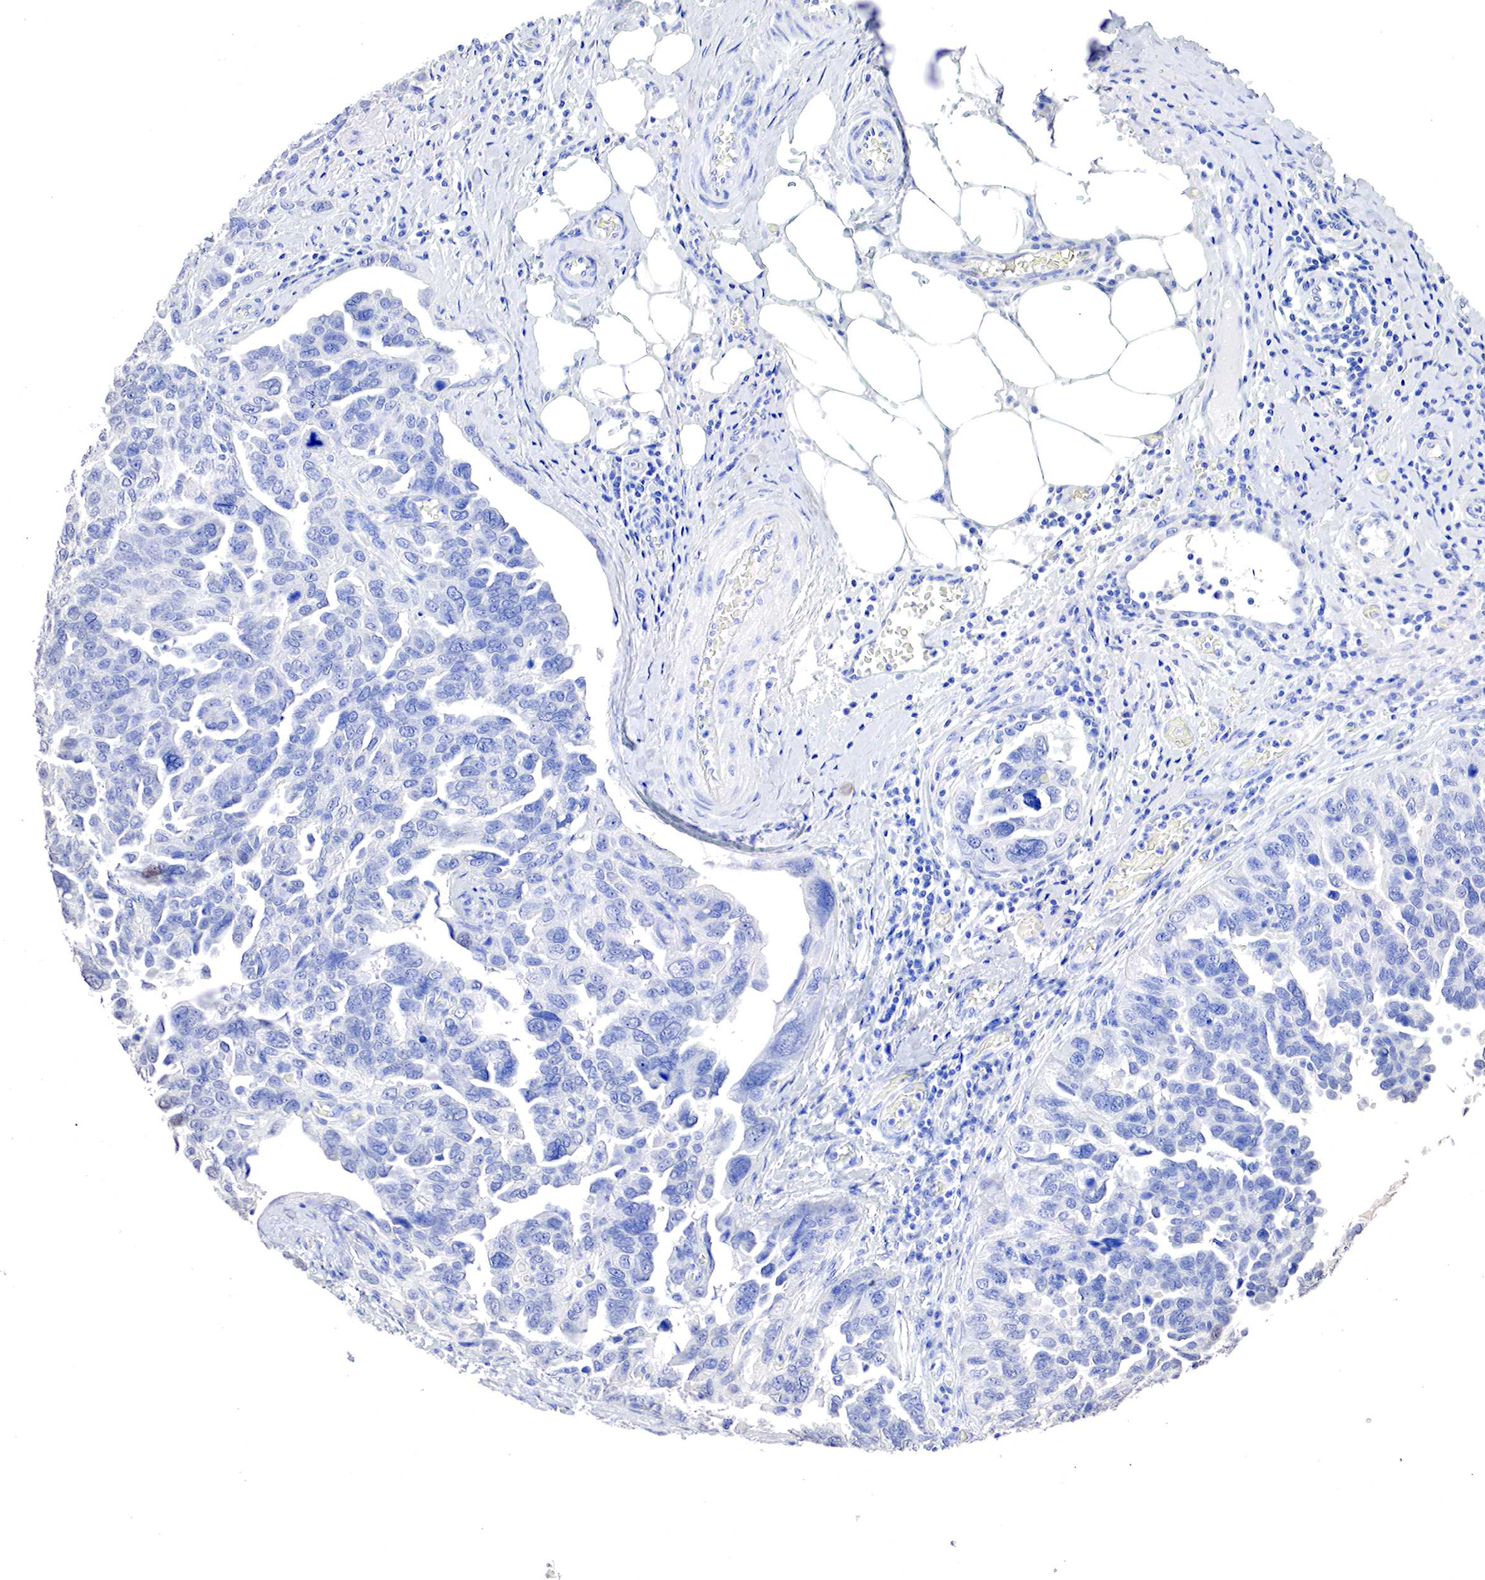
{"staining": {"intensity": "negative", "quantity": "none", "location": "none"}, "tissue": "ovarian cancer", "cell_type": "Tumor cells", "image_type": "cancer", "snomed": [{"axis": "morphology", "description": "Cystadenocarcinoma, serous, NOS"}, {"axis": "topography", "description": "Ovary"}], "caption": "Immunohistochemistry (IHC) photomicrograph of neoplastic tissue: human ovarian cancer (serous cystadenocarcinoma) stained with DAB demonstrates no significant protein expression in tumor cells. (Stains: DAB (3,3'-diaminobenzidine) immunohistochemistry (IHC) with hematoxylin counter stain, Microscopy: brightfield microscopy at high magnification).", "gene": "OTC", "patient": {"sex": "female", "age": 64}}